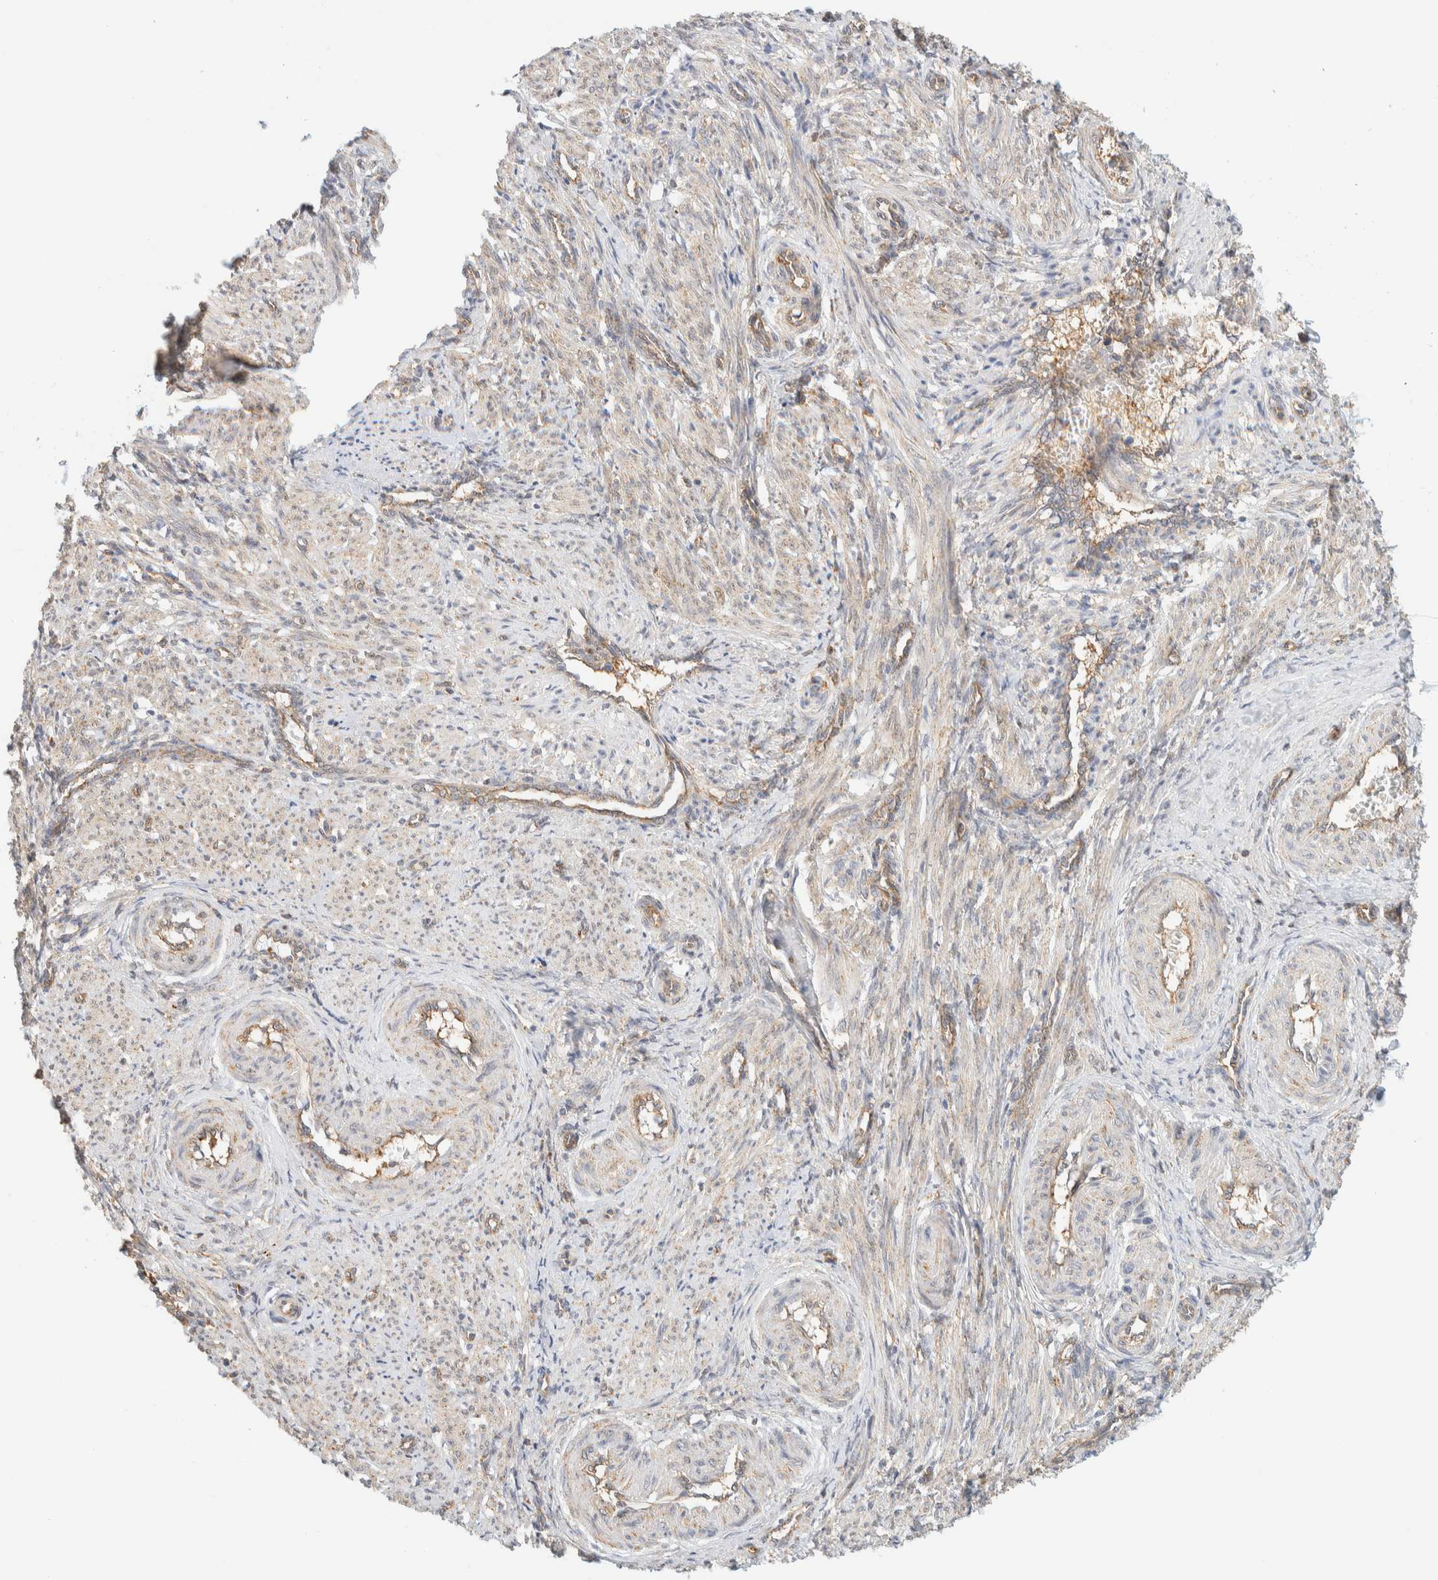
{"staining": {"intensity": "weak", "quantity": "25%-75%", "location": "cytoplasmic/membranous"}, "tissue": "smooth muscle", "cell_type": "Smooth muscle cells", "image_type": "normal", "snomed": [{"axis": "morphology", "description": "Normal tissue, NOS"}, {"axis": "topography", "description": "Endometrium"}], "caption": "A brown stain shows weak cytoplasmic/membranous staining of a protein in smooth muscle cells of unremarkable human smooth muscle. The staining is performed using DAB brown chromogen to label protein expression. The nuclei are counter-stained blue using hematoxylin.", "gene": "TBC1D8B", "patient": {"sex": "female", "age": 33}}